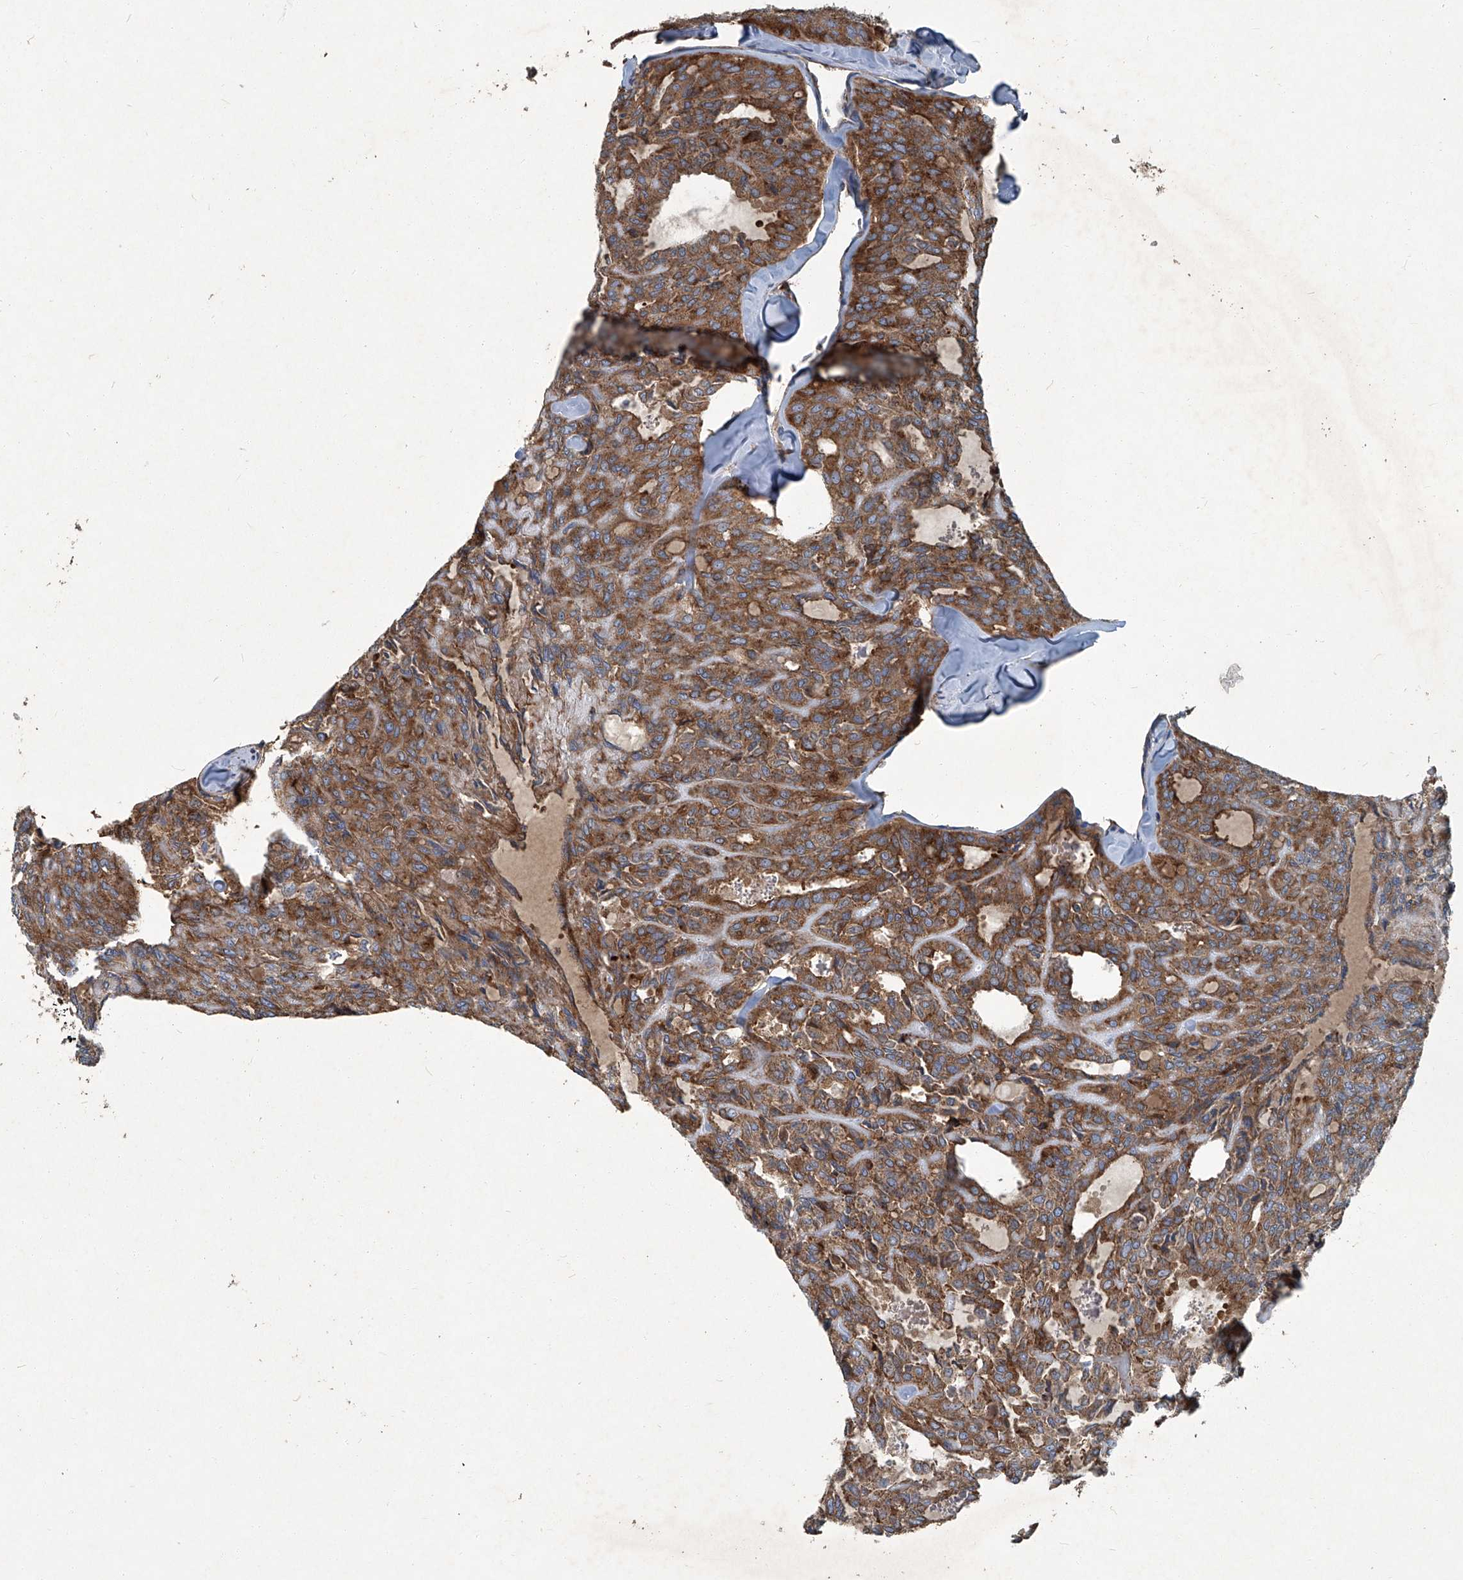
{"staining": {"intensity": "strong", "quantity": ">75%", "location": "cytoplasmic/membranous"}, "tissue": "thyroid cancer", "cell_type": "Tumor cells", "image_type": "cancer", "snomed": [{"axis": "morphology", "description": "Follicular adenoma carcinoma, NOS"}, {"axis": "topography", "description": "Thyroid gland"}], "caption": "Immunohistochemistry (IHC) of human follicular adenoma carcinoma (thyroid) reveals high levels of strong cytoplasmic/membranous positivity in about >75% of tumor cells.", "gene": "PIGH", "patient": {"sex": "male", "age": 75}}